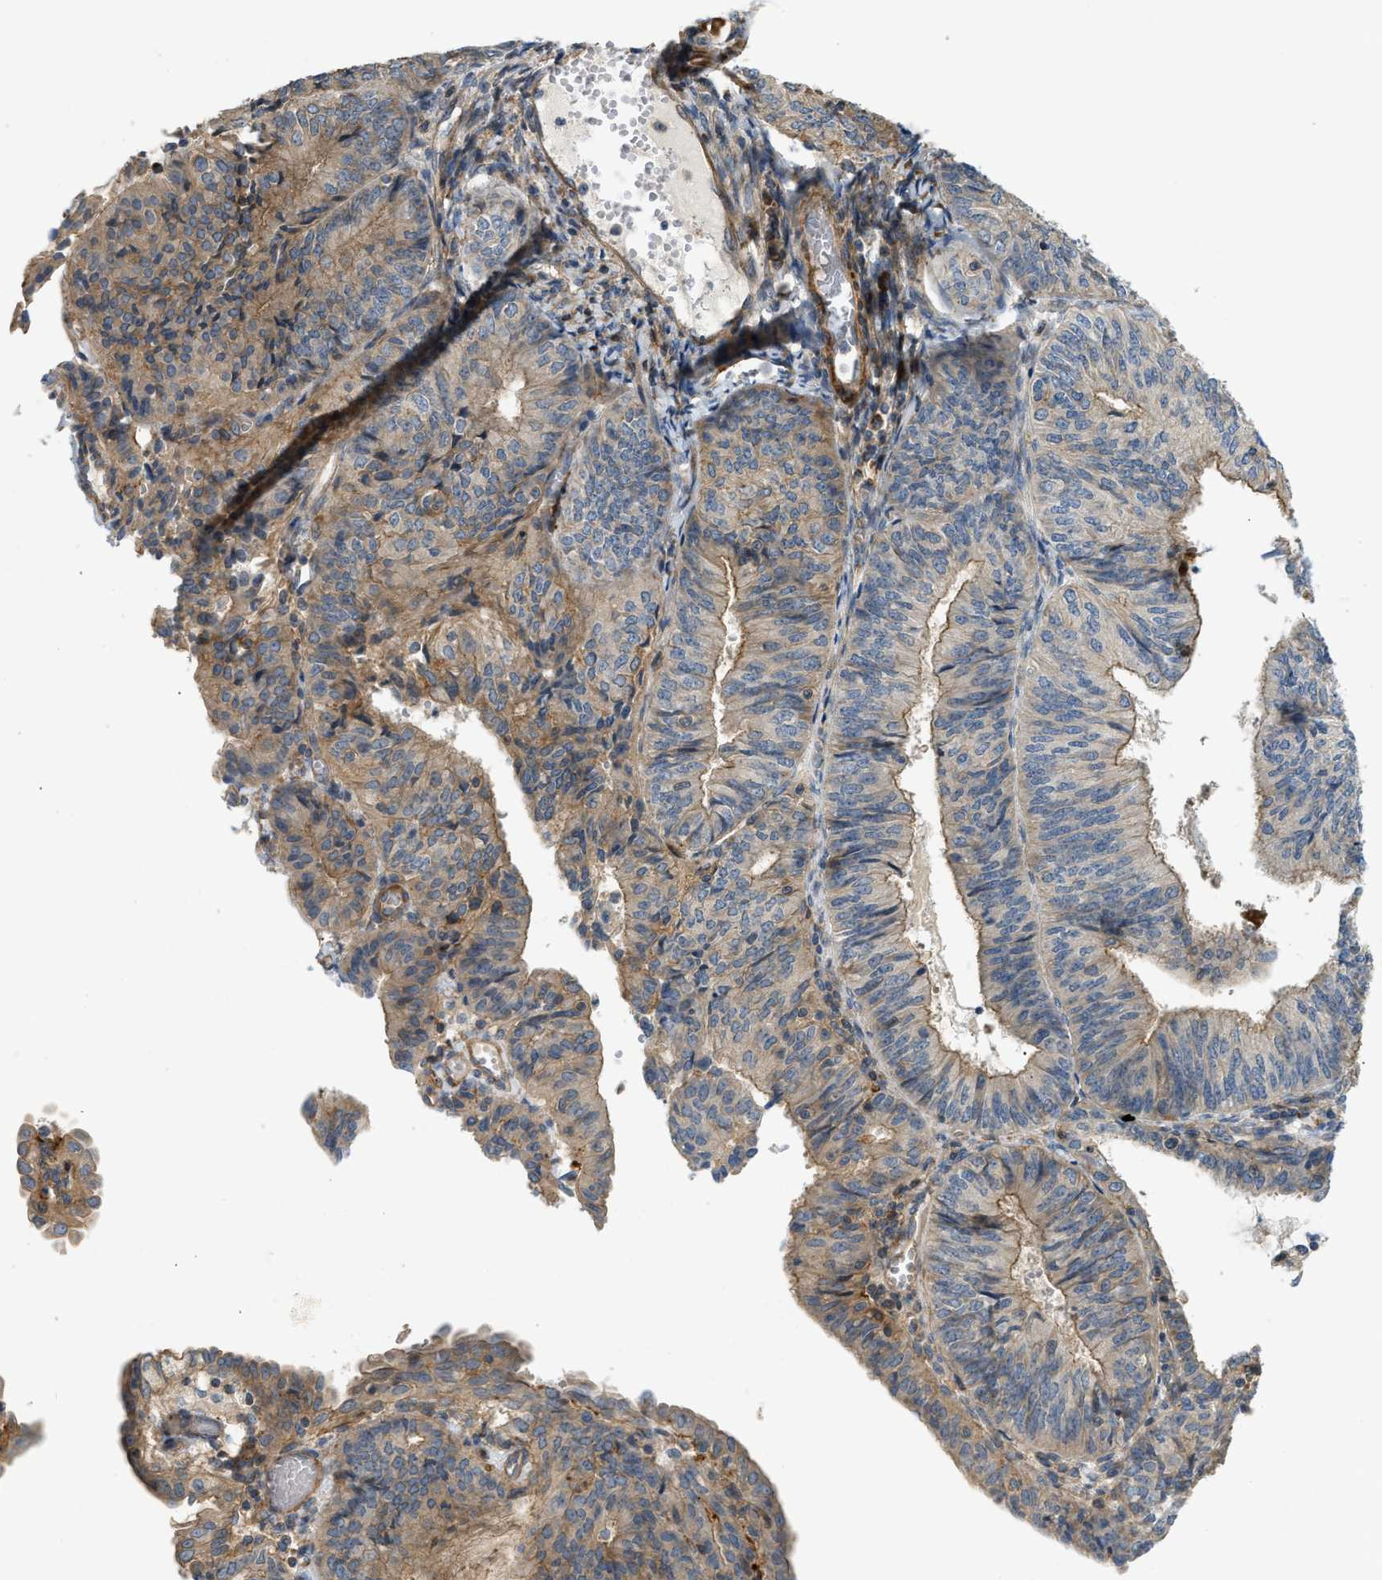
{"staining": {"intensity": "moderate", "quantity": ">75%", "location": "cytoplasmic/membranous"}, "tissue": "endometrial cancer", "cell_type": "Tumor cells", "image_type": "cancer", "snomed": [{"axis": "morphology", "description": "Adenocarcinoma, NOS"}, {"axis": "topography", "description": "Endometrium"}], "caption": "Adenocarcinoma (endometrial) tissue reveals moderate cytoplasmic/membranous staining in about >75% of tumor cells", "gene": "BTN3A2", "patient": {"sex": "female", "age": 58}}